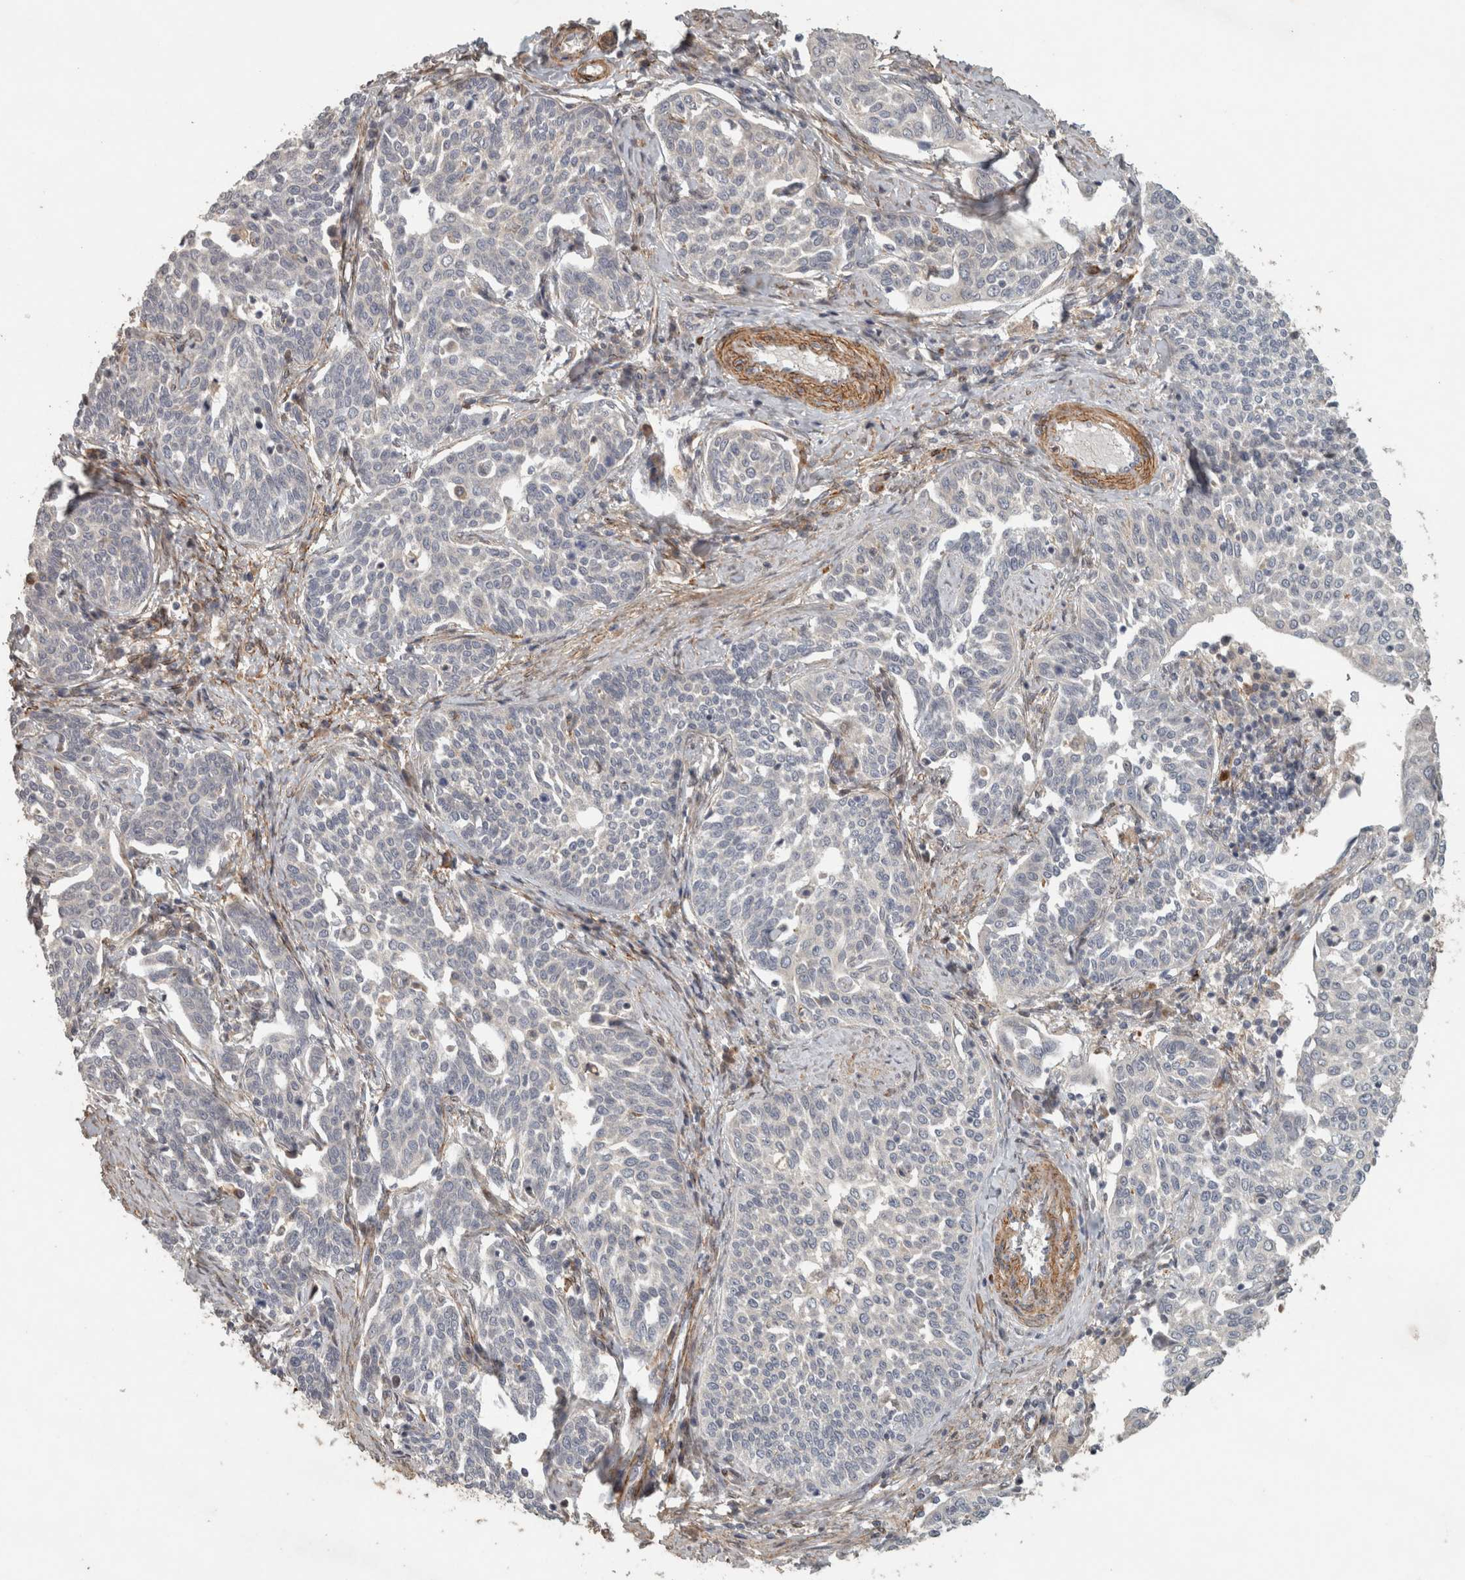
{"staining": {"intensity": "negative", "quantity": "none", "location": "none"}, "tissue": "cervical cancer", "cell_type": "Tumor cells", "image_type": "cancer", "snomed": [{"axis": "morphology", "description": "Squamous cell carcinoma, NOS"}, {"axis": "topography", "description": "Cervix"}], "caption": "This is a photomicrograph of immunohistochemistry staining of cervical cancer, which shows no staining in tumor cells.", "gene": "SIPA1L2", "patient": {"sex": "female", "age": 34}}